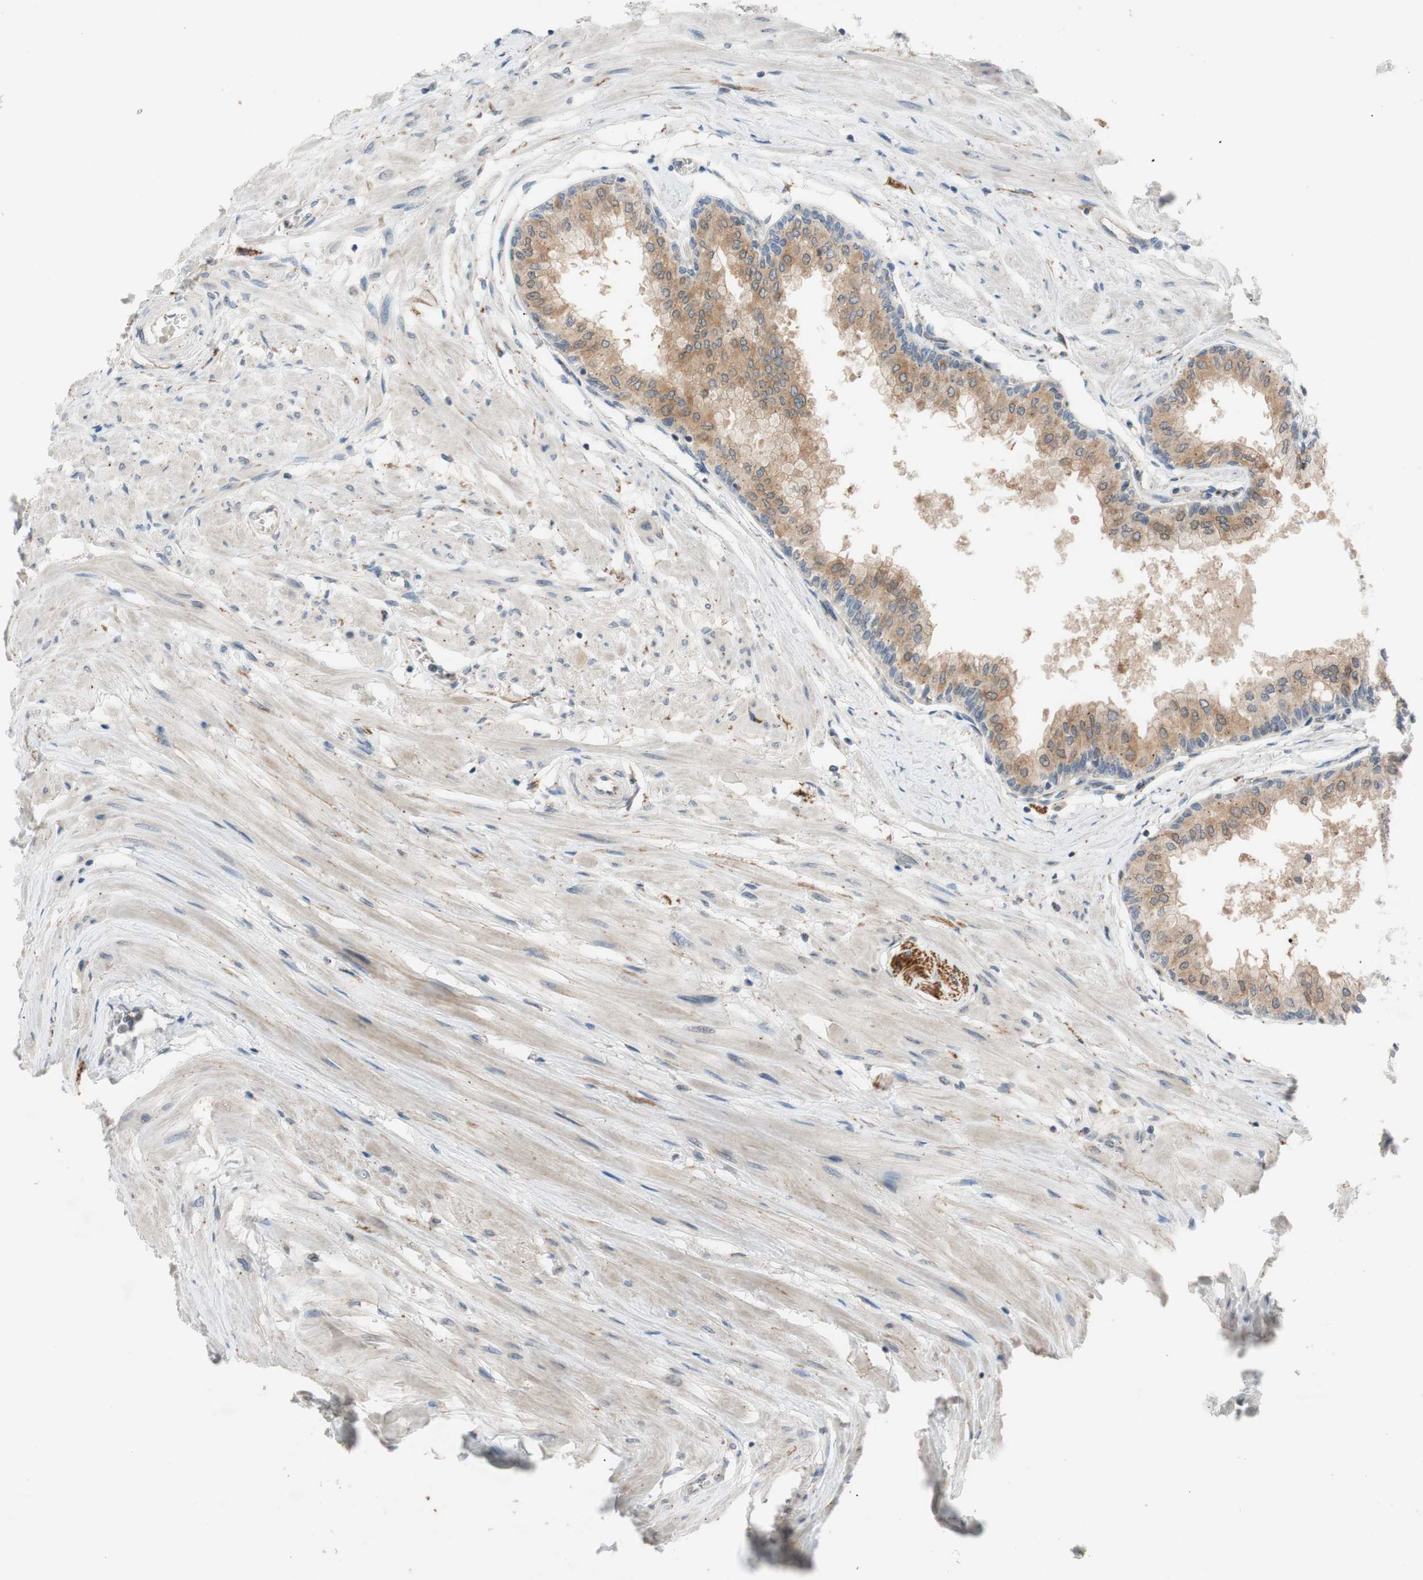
{"staining": {"intensity": "moderate", "quantity": ">75%", "location": "cytoplasmic/membranous"}, "tissue": "prostate", "cell_type": "Glandular cells", "image_type": "normal", "snomed": [{"axis": "morphology", "description": "Normal tissue, NOS"}, {"axis": "topography", "description": "Prostate"}, {"axis": "topography", "description": "Seminal veicle"}], "caption": "A high-resolution micrograph shows IHC staining of benign prostate, which displays moderate cytoplasmic/membranous staining in about >75% of glandular cells.", "gene": "ADD2", "patient": {"sex": "male", "age": 60}}